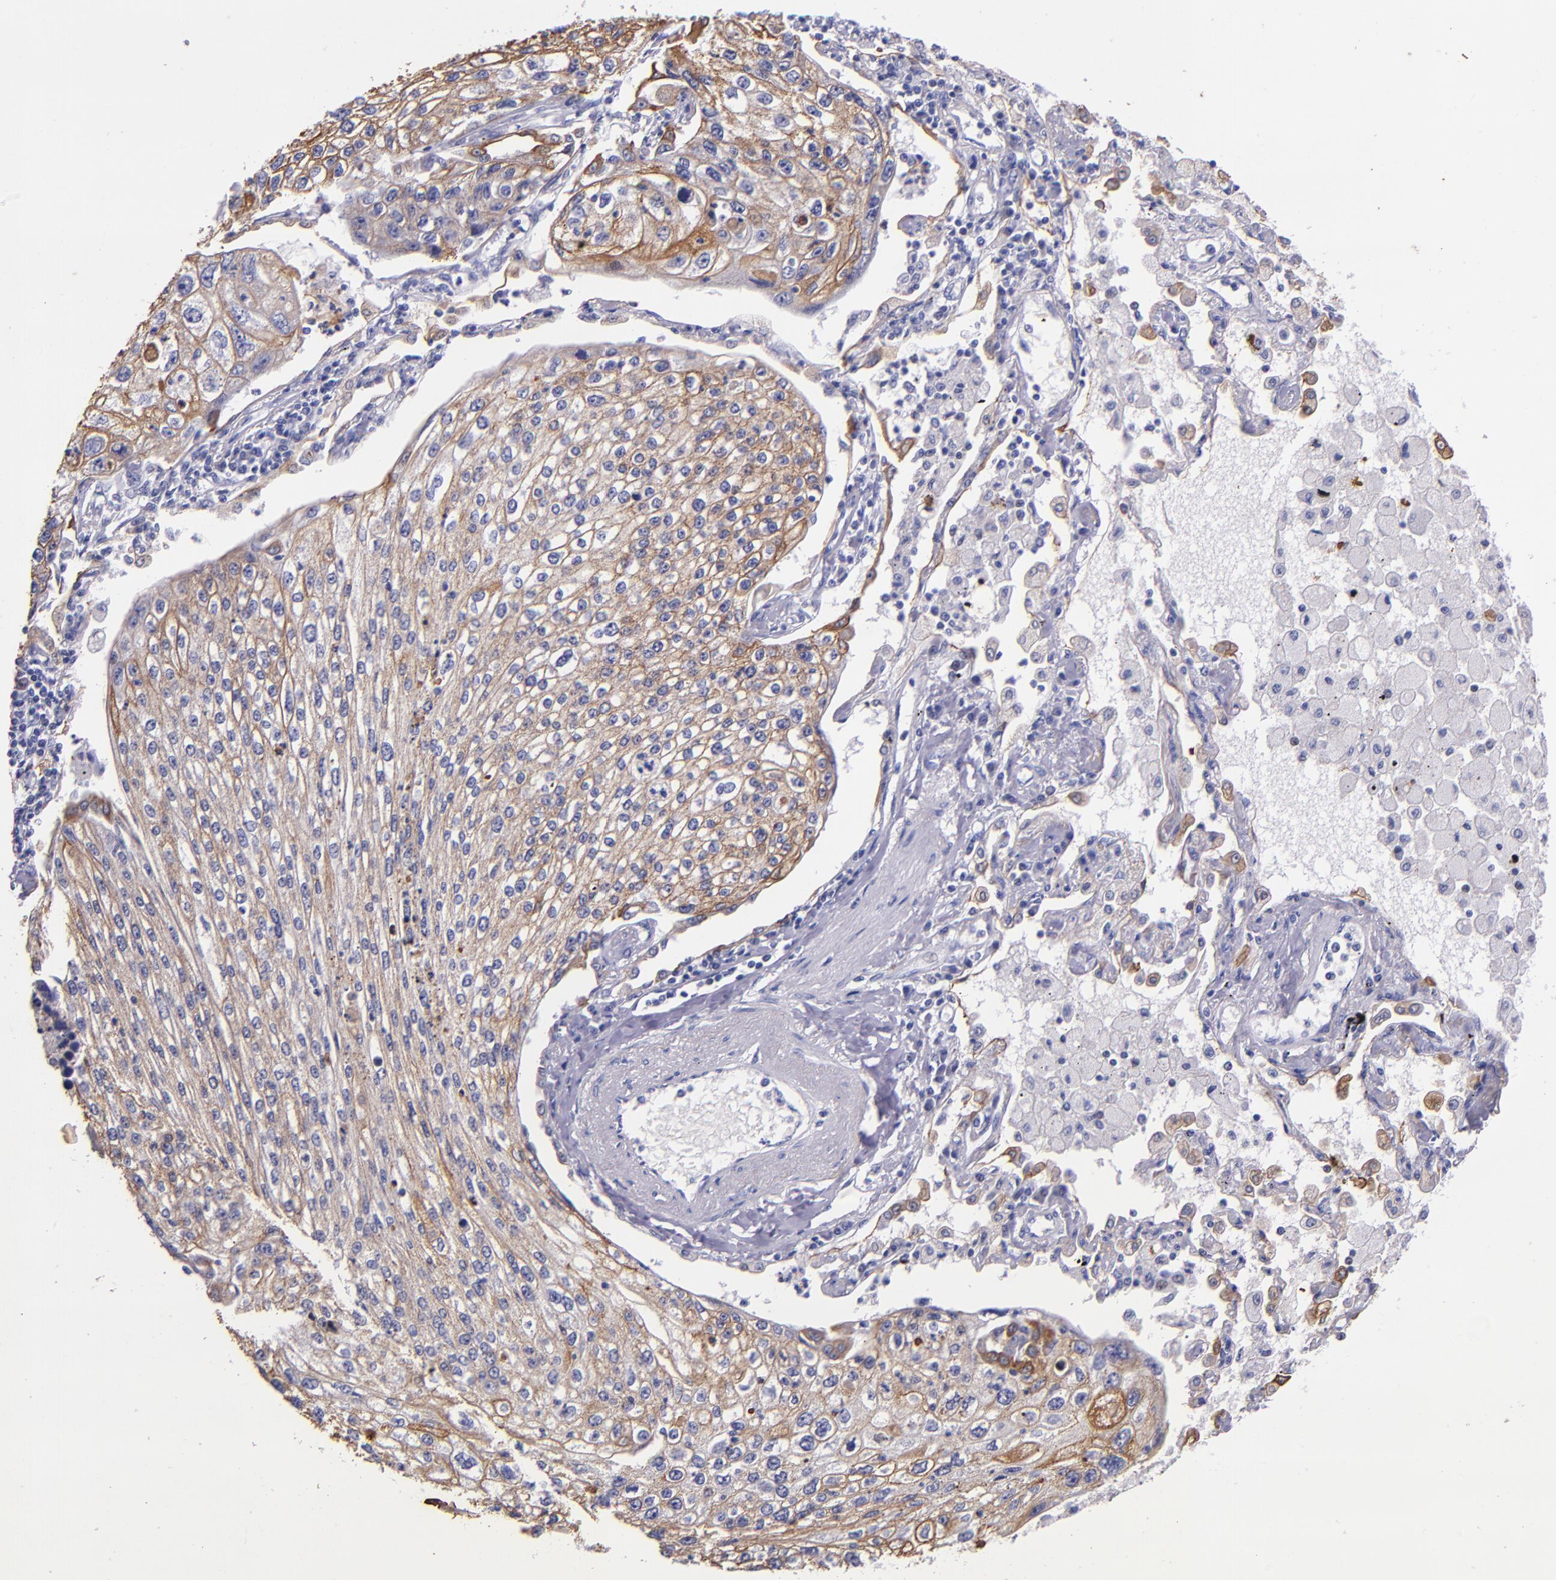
{"staining": {"intensity": "weak", "quantity": ">75%", "location": "cytoplasmic/membranous"}, "tissue": "lung cancer", "cell_type": "Tumor cells", "image_type": "cancer", "snomed": [{"axis": "morphology", "description": "Squamous cell carcinoma, NOS"}, {"axis": "topography", "description": "Lung"}], "caption": "Tumor cells demonstrate low levels of weak cytoplasmic/membranous expression in approximately >75% of cells in human squamous cell carcinoma (lung).", "gene": "KRT4", "patient": {"sex": "male", "age": 75}}